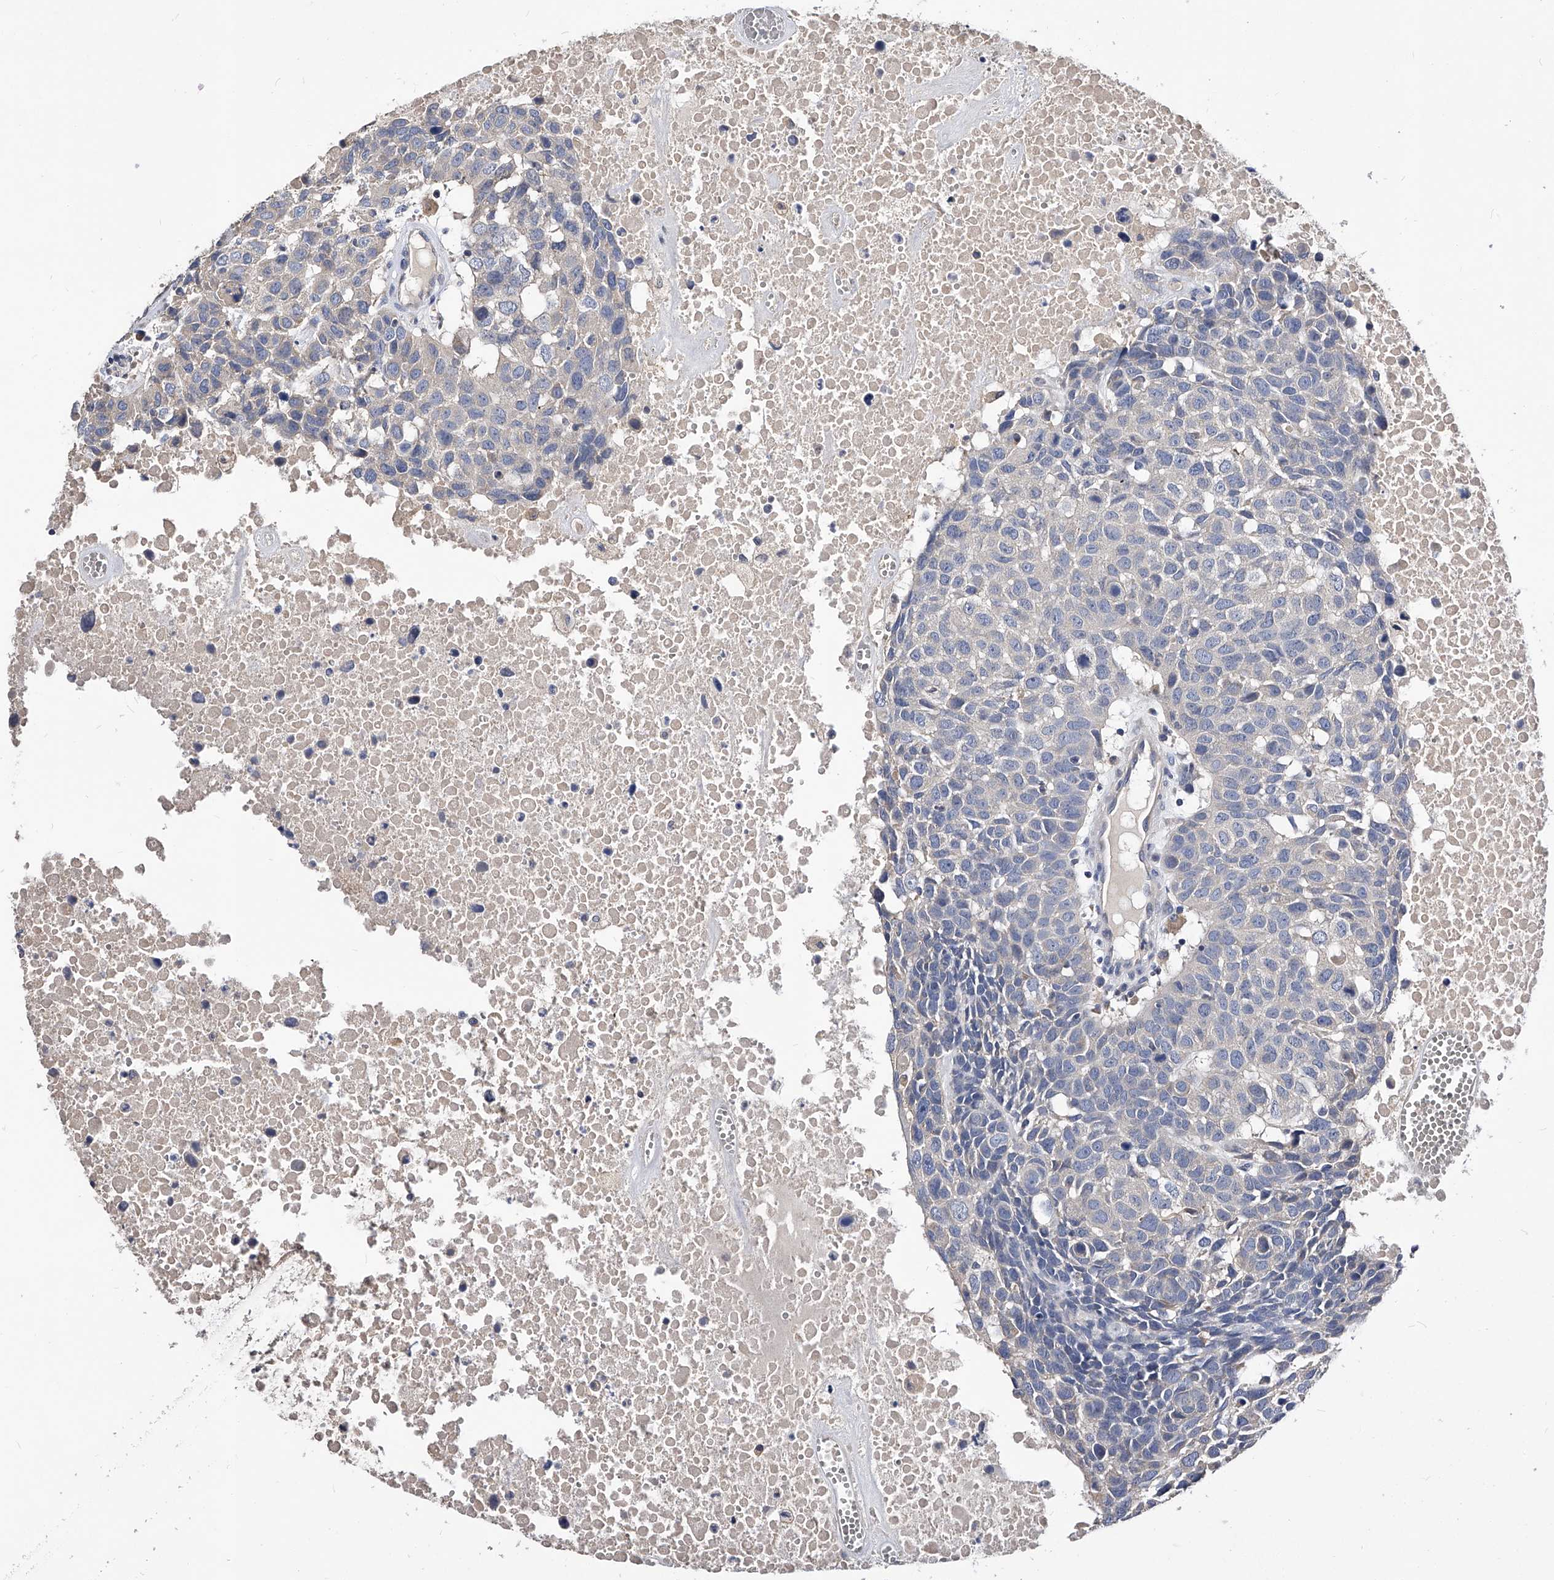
{"staining": {"intensity": "negative", "quantity": "none", "location": "none"}, "tissue": "head and neck cancer", "cell_type": "Tumor cells", "image_type": "cancer", "snomed": [{"axis": "morphology", "description": "Squamous cell carcinoma, NOS"}, {"axis": "topography", "description": "Head-Neck"}], "caption": "Human squamous cell carcinoma (head and neck) stained for a protein using IHC shows no staining in tumor cells.", "gene": "ARL4C", "patient": {"sex": "male", "age": 66}}